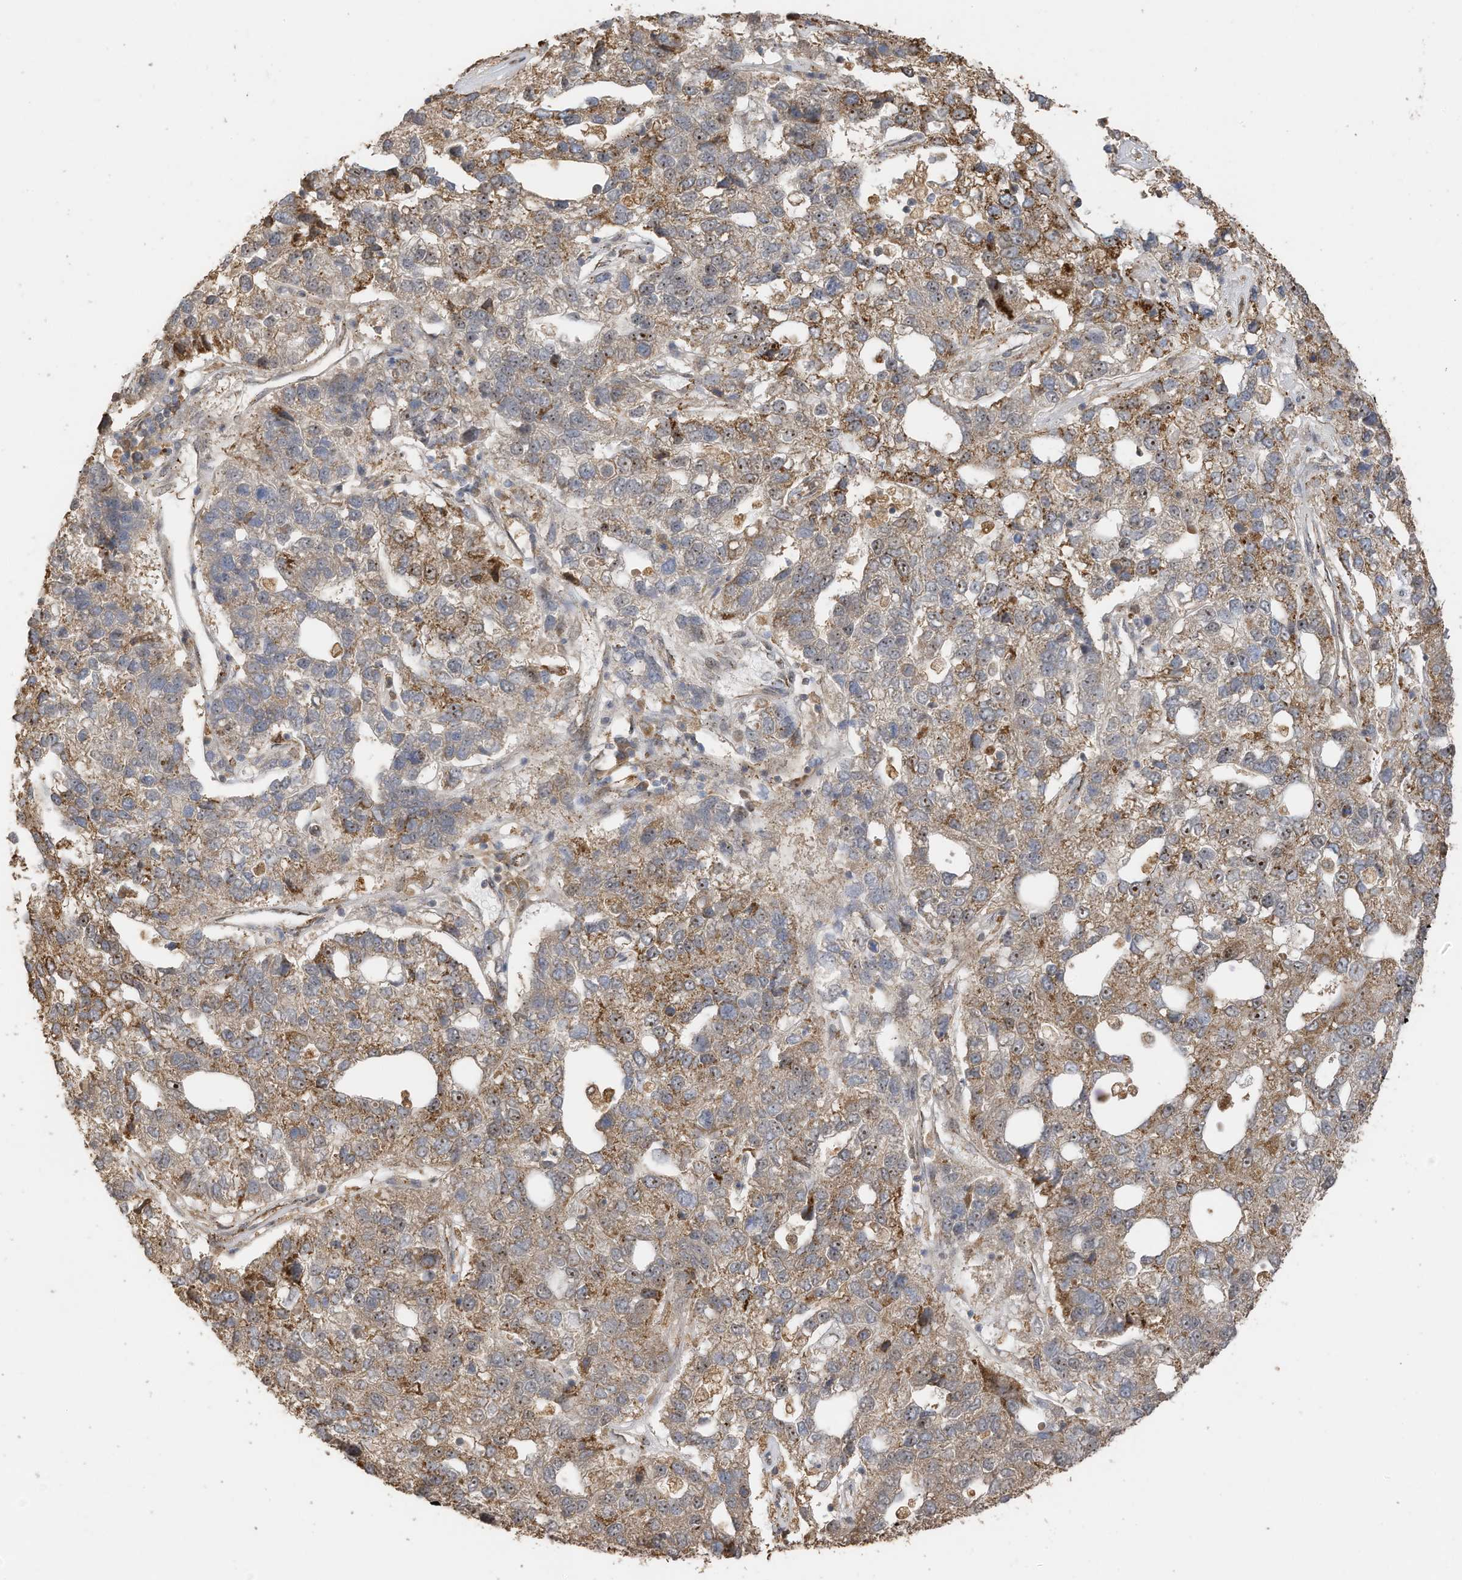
{"staining": {"intensity": "moderate", "quantity": ">75%", "location": "cytoplasmic/membranous,nuclear"}, "tissue": "pancreatic cancer", "cell_type": "Tumor cells", "image_type": "cancer", "snomed": [{"axis": "morphology", "description": "Adenocarcinoma, NOS"}, {"axis": "topography", "description": "Pancreas"}], "caption": "Human pancreatic cancer stained for a protein (brown) displays moderate cytoplasmic/membranous and nuclear positive positivity in about >75% of tumor cells.", "gene": "ERLEC1", "patient": {"sex": "female", "age": 61}}